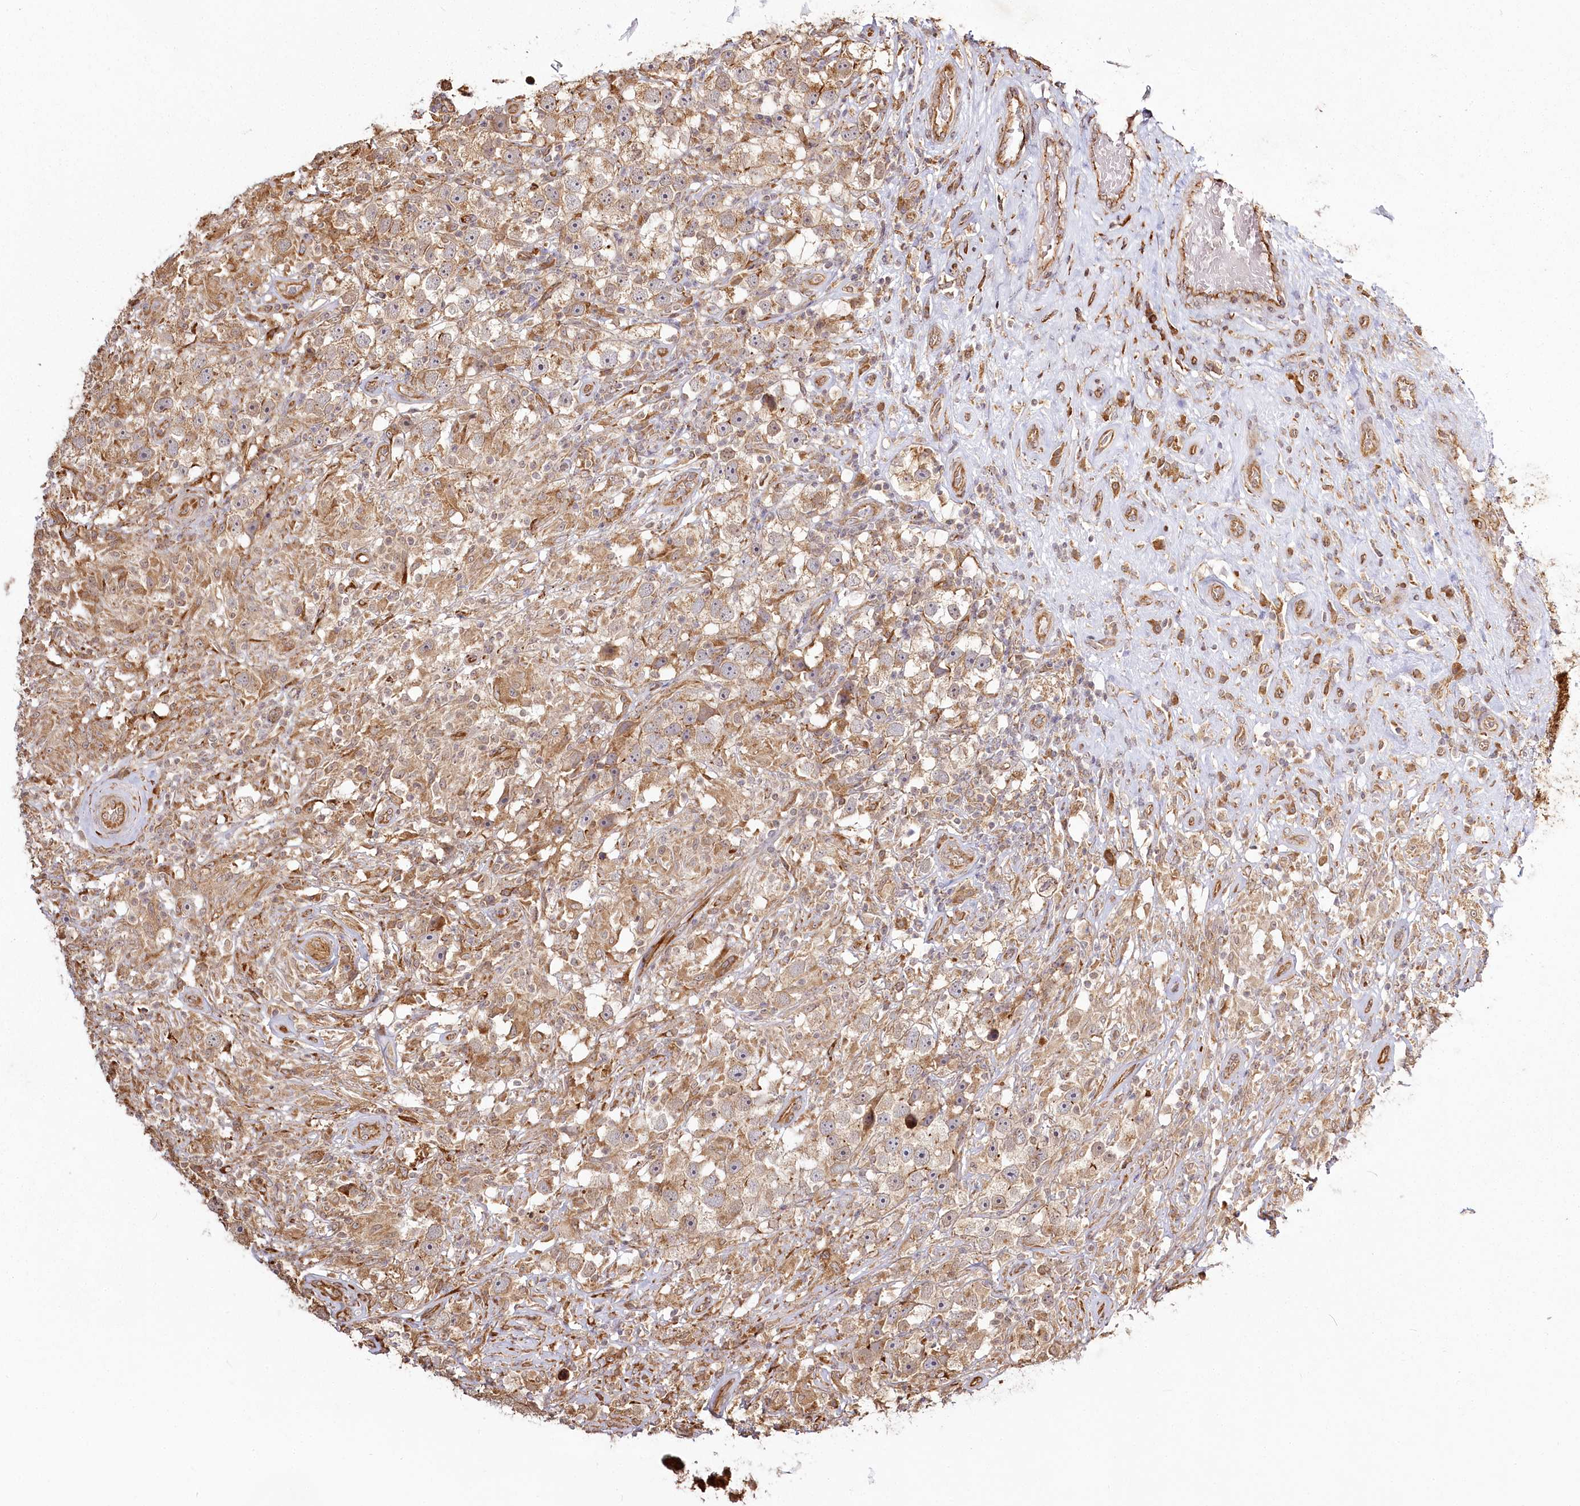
{"staining": {"intensity": "moderate", "quantity": ">75%", "location": "cytoplasmic/membranous"}, "tissue": "testis cancer", "cell_type": "Tumor cells", "image_type": "cancer", "snomed": [{"axis": "morphology", "description": "Seminoma, NOS"}, {"axis": "topography", "description": "Testis"}], "caption": "This micrograph shows immunohistochemistry staining of testis cancer, with medium moderate cytoplasmic/membranous staining in approximately >75% of tumor cells.", "gene": "FAM13A", "patient": {"sex": "male", "age": 49}}